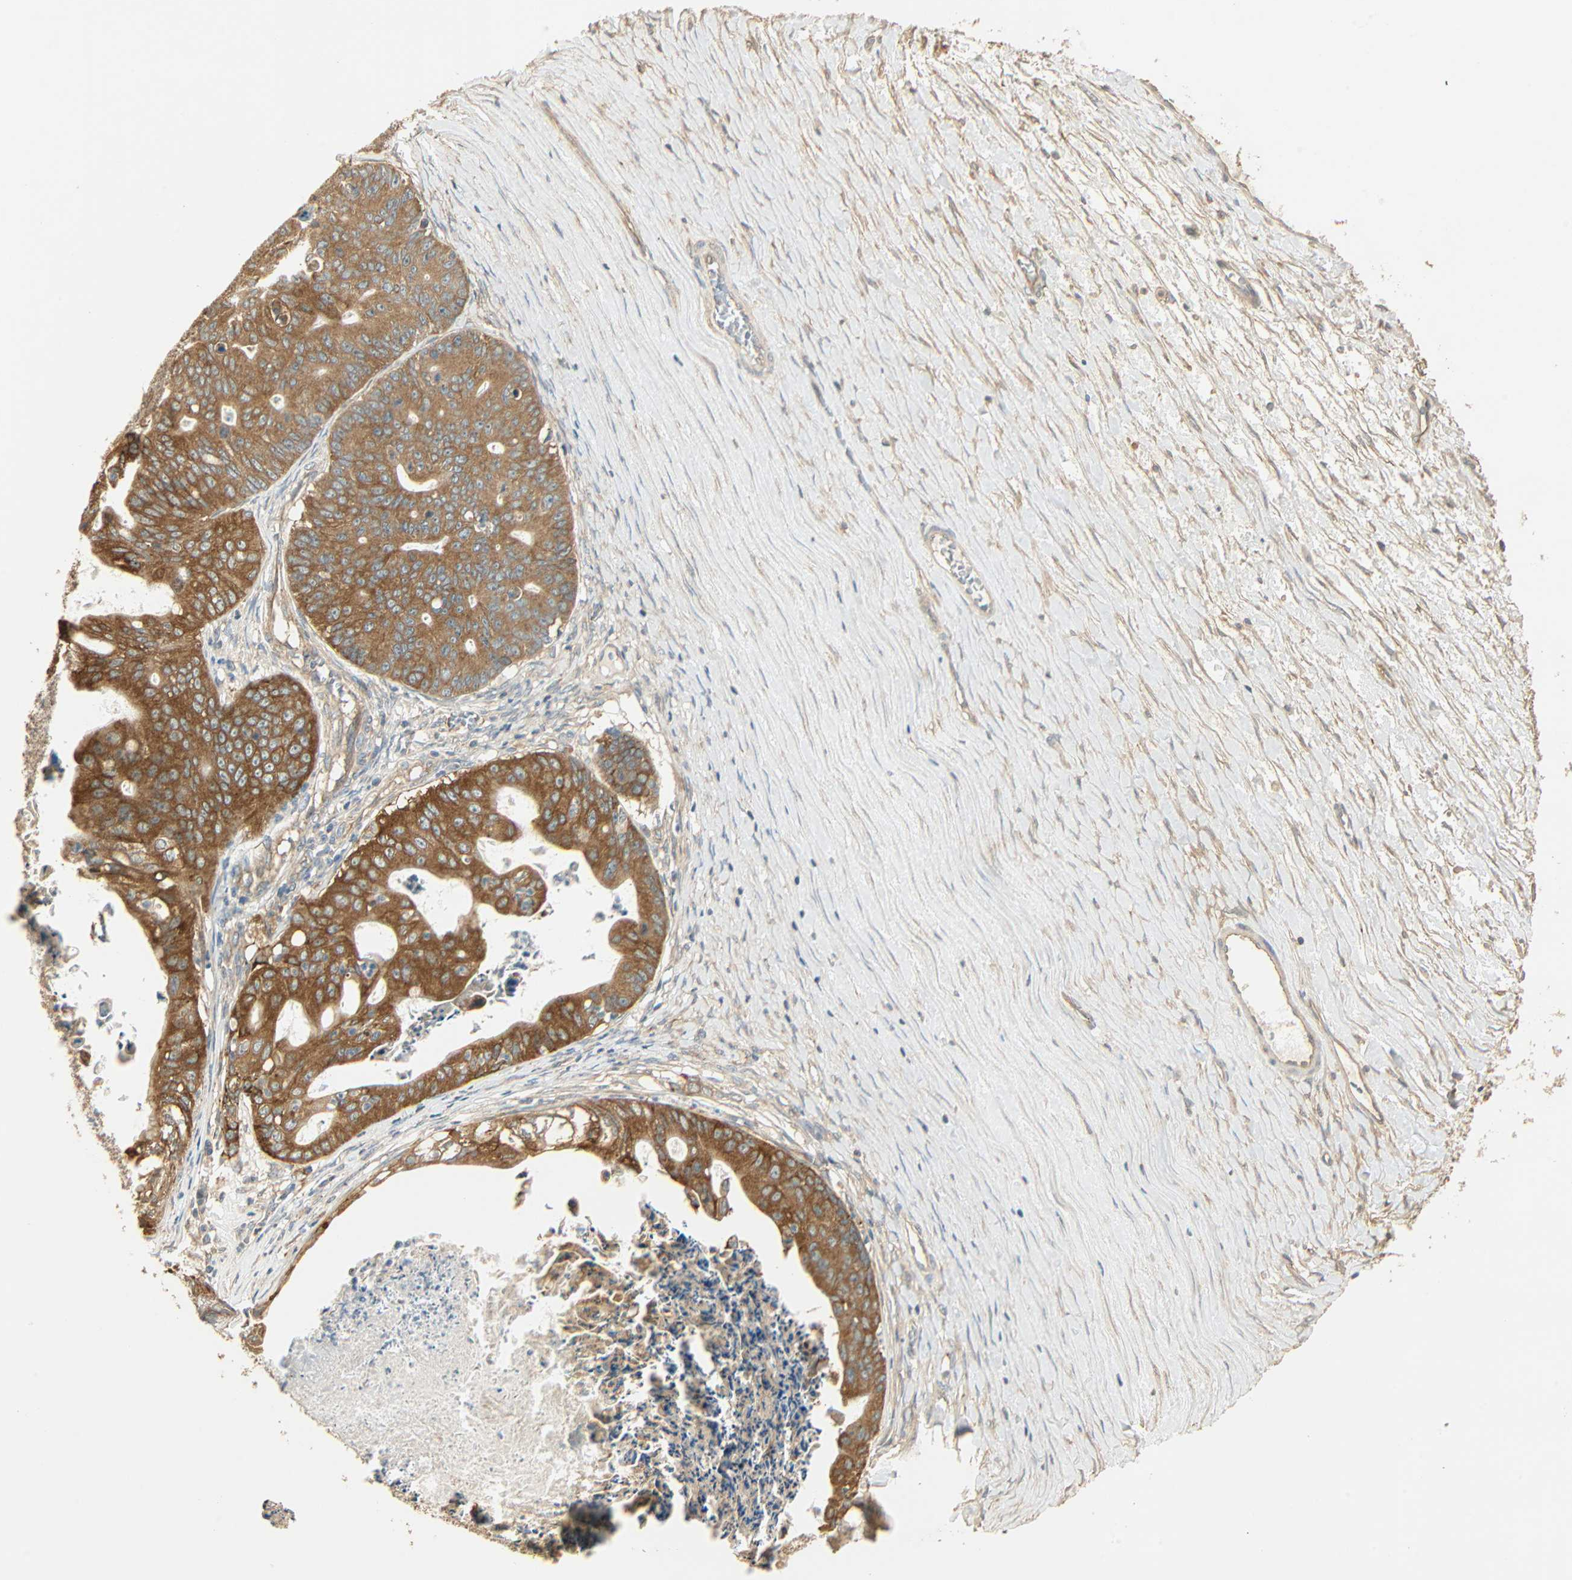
{"staining": {"intensity": "moderate", "quantity": ">75%", "location": "cytoplasmic/membranous"}, "tissue": "ovarian cancer", "cell_type": "Tumor cells", "image_type": "cancer", "snomed": [{"axis": "morphology", "description": "Cystadenocarcinoma, mucinous, NOS"}, {"axis": "topography", "description": "Ovary"}], "caption": "Mucinous cystadenocarcinoma (ovarian) stained for a protein demonstrates moderate cytoplasmic/membranous positivity in tumor cells.", "gene": "GALK1", "patient": {"sex": "female", "age": 37}}